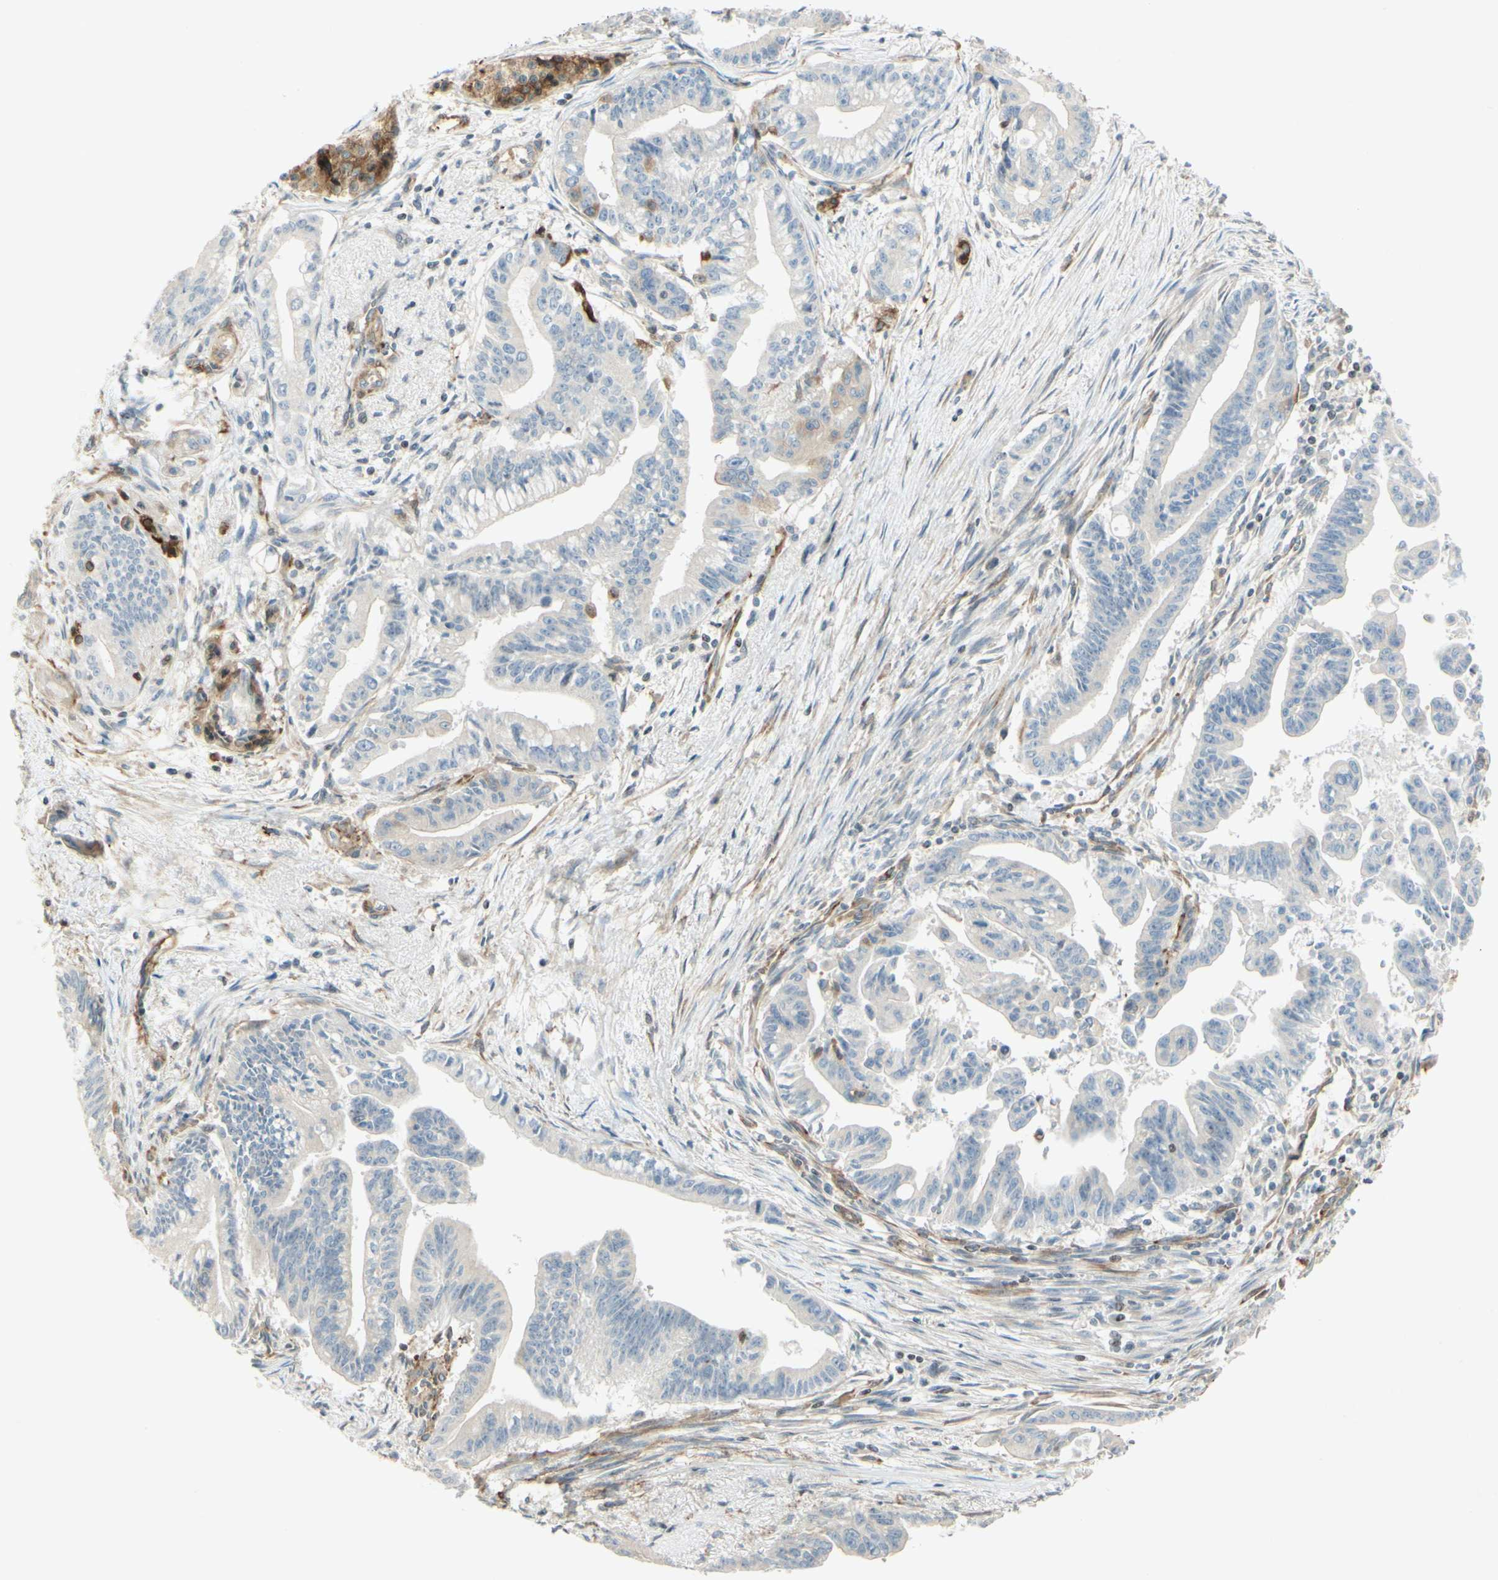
{"staining": {"intensity": "weak", "quantity": "<25%", "location": "cytoplasmic/membranous"}, "tissue": "pancreatic cancer", "cell_type": "Tumor cells", "image_type": "cancer", "snomed": [{"axis": "morphology", "description": "Adenocarcinoma, NOS"}, {"axis": "topography", "description": "Pancreas"}], "caption": "This is an IHC image of pancreatic cancer (adenocarcinoma). There is no positivity in tumor cells.", "gene": "MAP1B", "patient": {"sex": "male", "age": 70}}